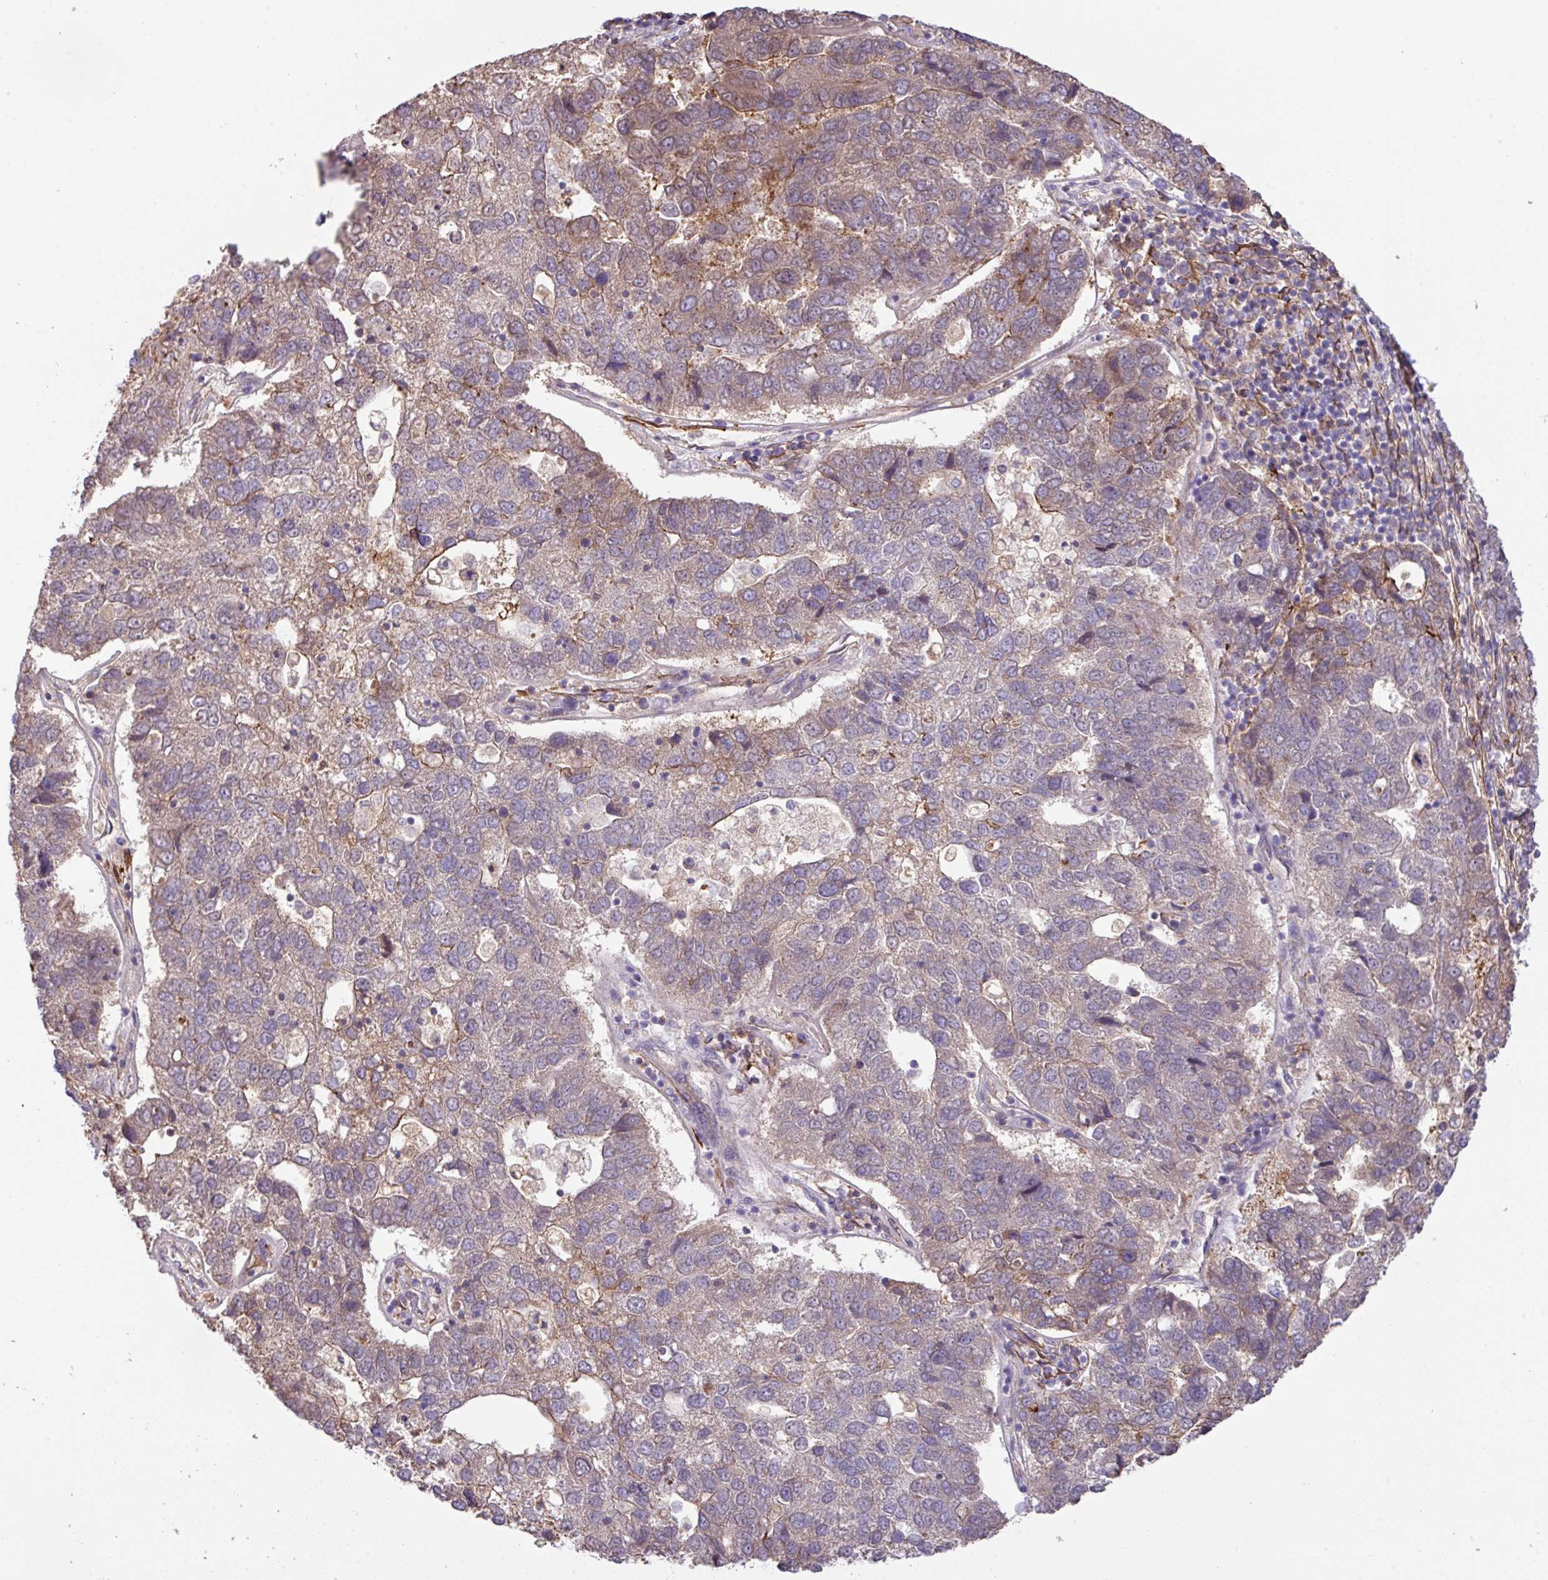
{"staining": {"intensity": "weak", "quantity": "25%-75%", "location": "cytoplasmic/membranous"}, "tissue": "pancreatic cancer", "cell_type": "Tumor cells", "image_type": "cancer", "snomed": [{"axis": "morphology", "description": "Adenocarcinoma, NOS"}, {"axis": "topography", "description": "Pancreas"}], "caption": "High-magnification brightfield microscopy of pancreatic cancer (adenocarcinoma) stained with DAB (3,3'-diaminobenzidine) (brown) and counterstained with hematoxylin (blue). tumor cells exhibit weak cytoplasmic/membranous positivity is appreciated in approximately25%-75% of cells.", "gene": "LRRC53", "patient": {"sex": "female", "age": 61}}